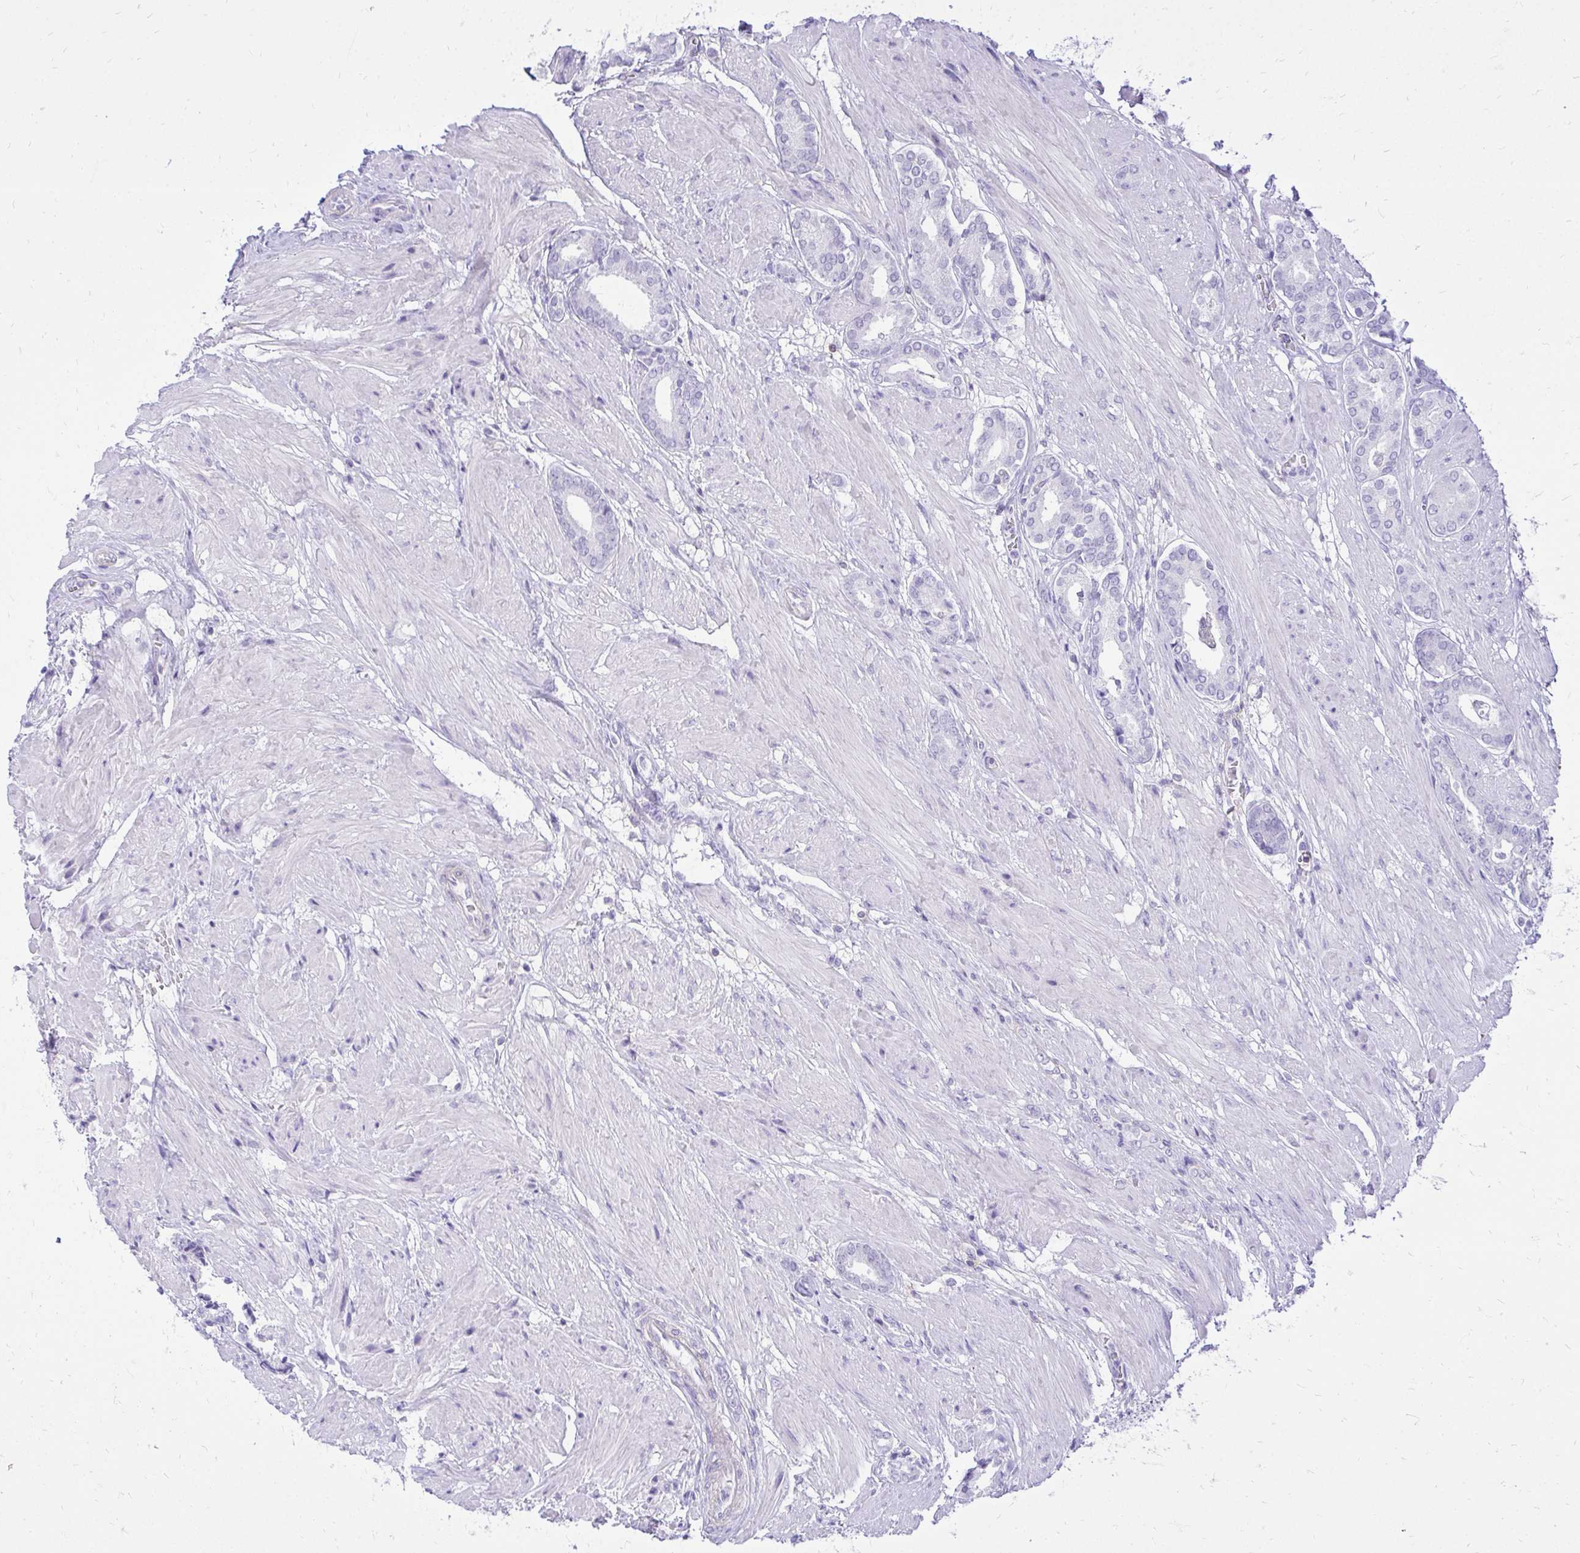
{"staining": {"intensity": "negative", "quantity": "none", "location": "none"}, "tissue": "prostate cancer", "cell_type": "Tumor cells", "image_type": "cancer", "snomed": [{"axis": "morphology", "description": "Adenocarcinoma, High grade"}, {"axis": "topography", "description": "Prostate"}], "caption": "This image is of prostate high-grade adenocarcinoma stained with IHC to label a protein in brown with the nuclei are counter-stained blue. There is no expression in tumor cells. (Immunohistochemistry, brightfield microscopy, high magnification).", "gene": "GPRIN3", "patient": {"sex": "male", "age": 56}}